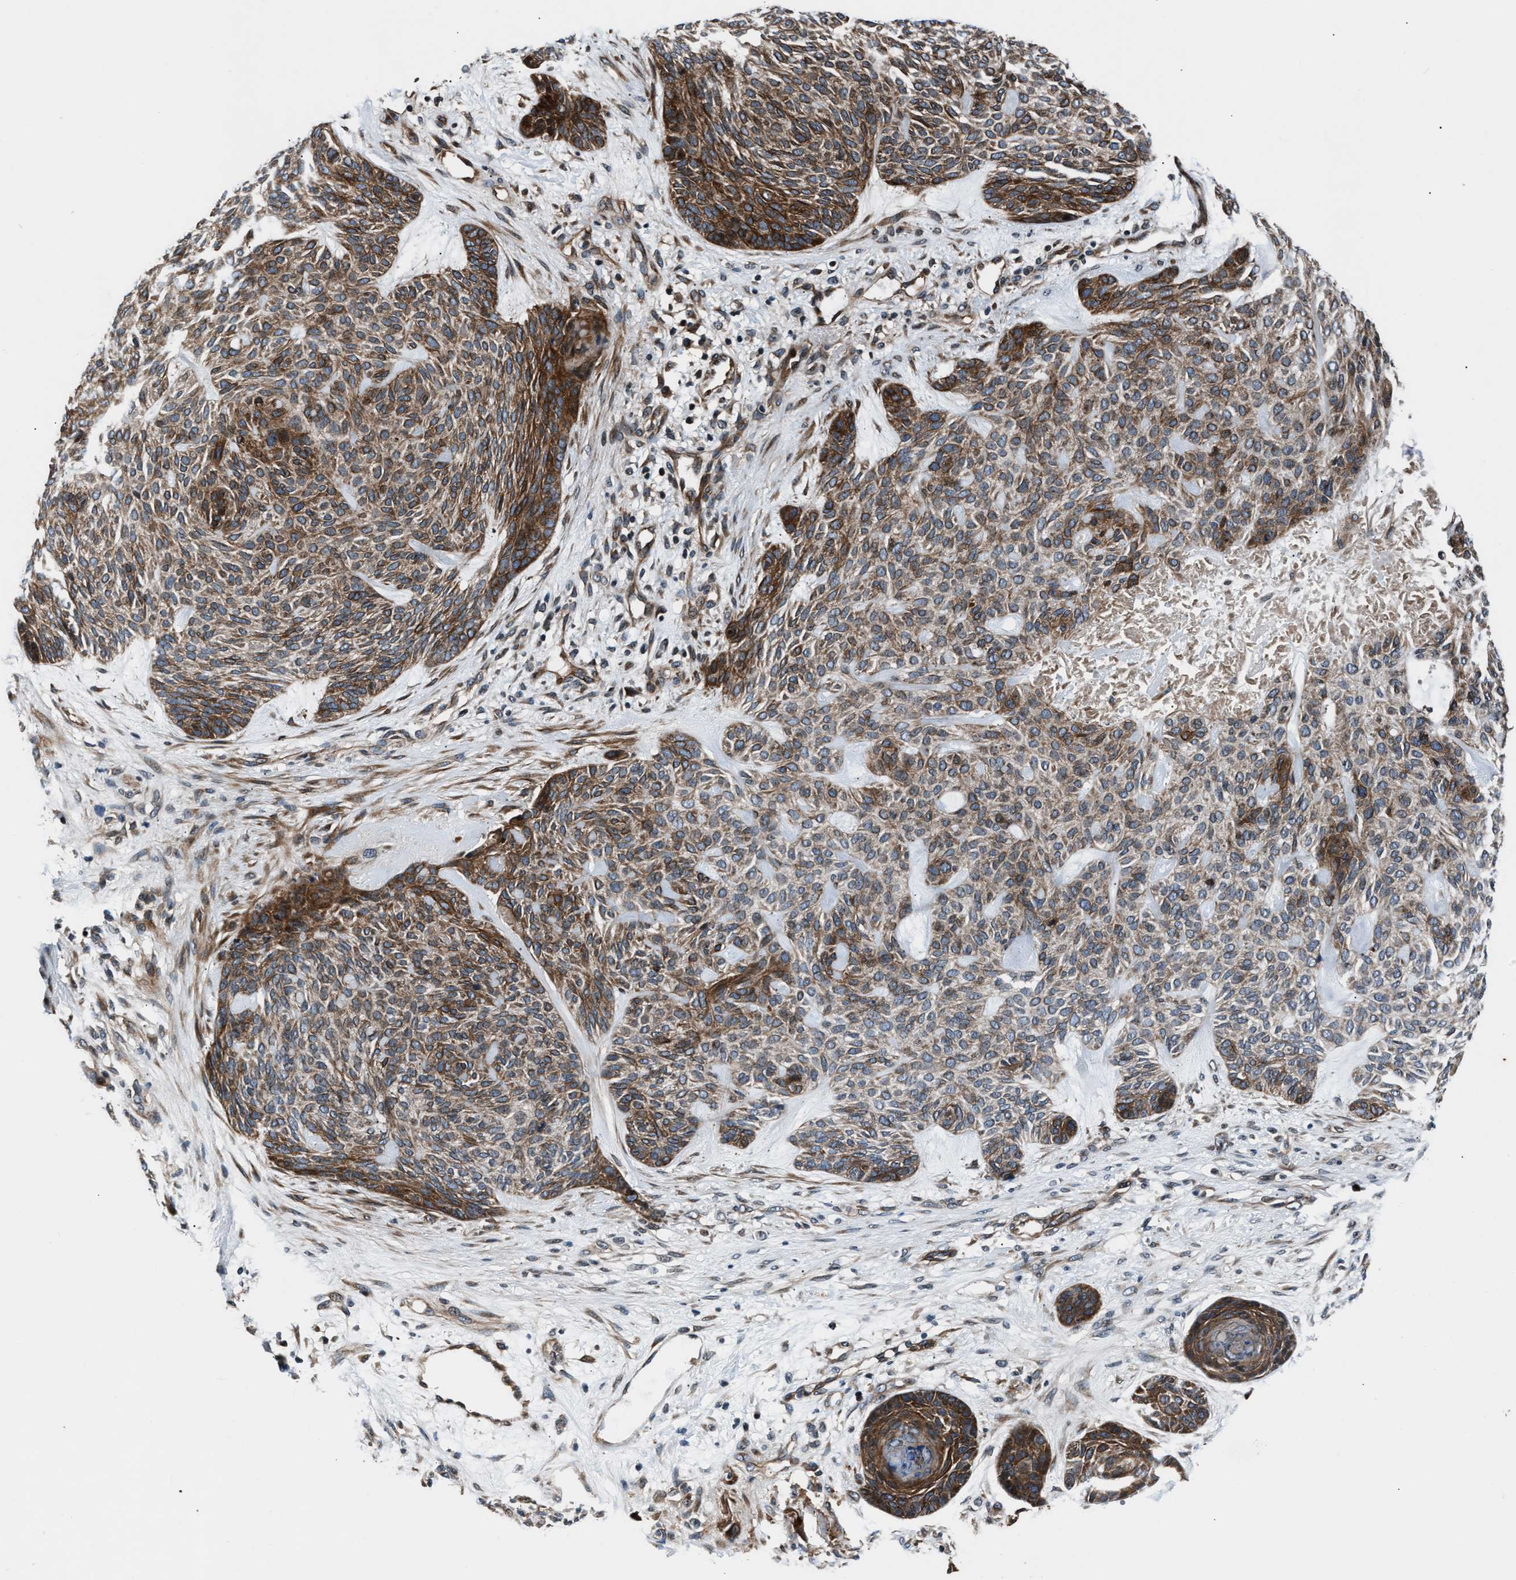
{"staining": {"intensity": "moderate", "quantity": ">75%", "location": "cytoplasmic/membranous"}, "tissue": "skin cancer", "cell_type": "Tumor cells", "image_type": "cancer", "snomed": [{"axis": "morphology", "description": "Basal cell carcinoma"}, {"axis": "topography", "description": "Skin"}], "caption": "Tumor cells demonstrate moderate cytoplasmic/membranous positivity in about >75% of cells in skin cancer.", "gene": "DYNC2I1", "patient": {"sex": "male", "age": 55}}